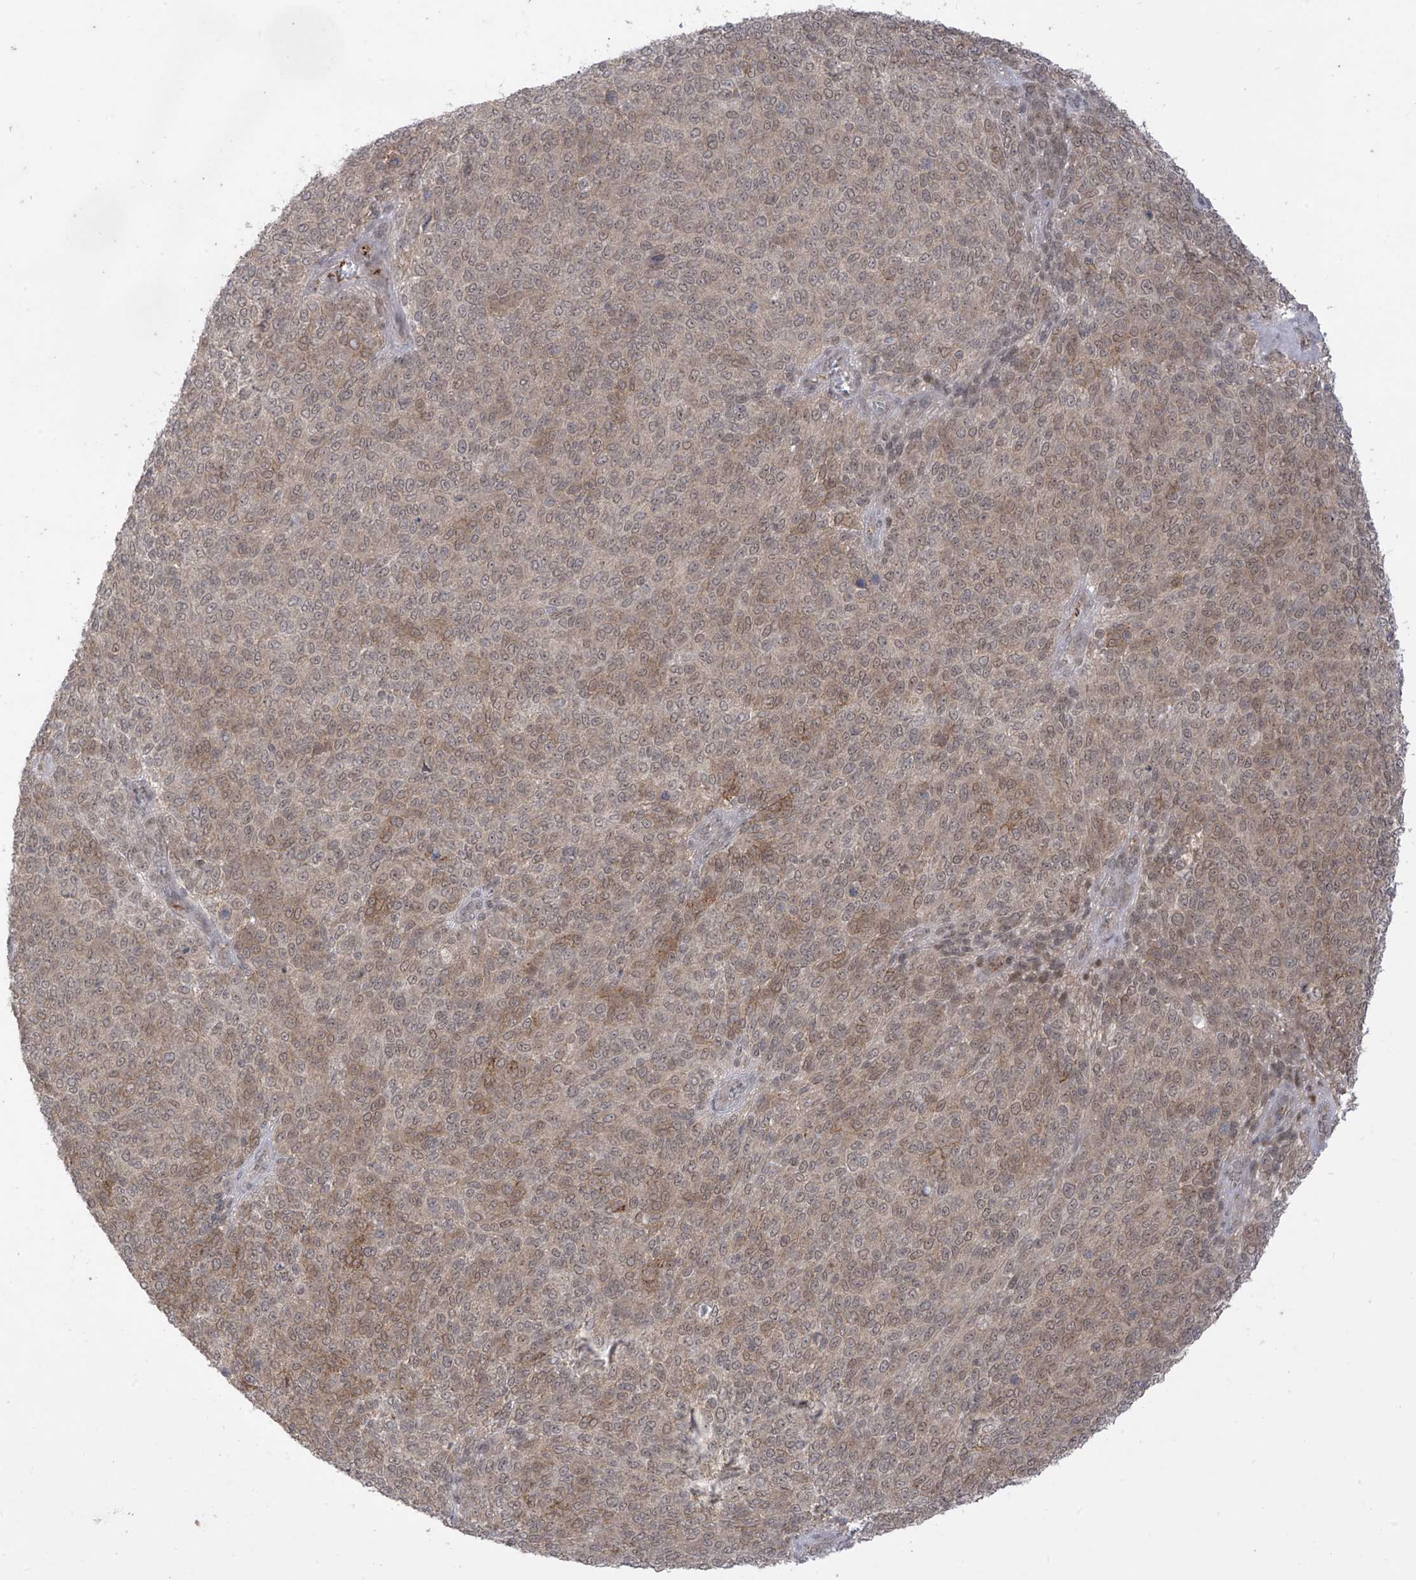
{"staining": {"intensity": "moderate", "quantity": ">75%", "location": "cytoplasmic/membranous,nuclear"}, "tissue": "melanoma", "cell_type": "Tumor cells", "image_type": "cancer", "snomed": [{"axis": "morphology", "description": "Malignant melanoma, NOS"}, {"axis": "topography", "description": "Skin"}], "caption": "There is medium levels of moderate cytoplasmic/membranous and nuclear expression in tumor cells of malignant melanoma, as demonstrated by immunohistochemical staining (brown color).", "gene": "OGT", "patient": {"sex": "male", "age": 49}}